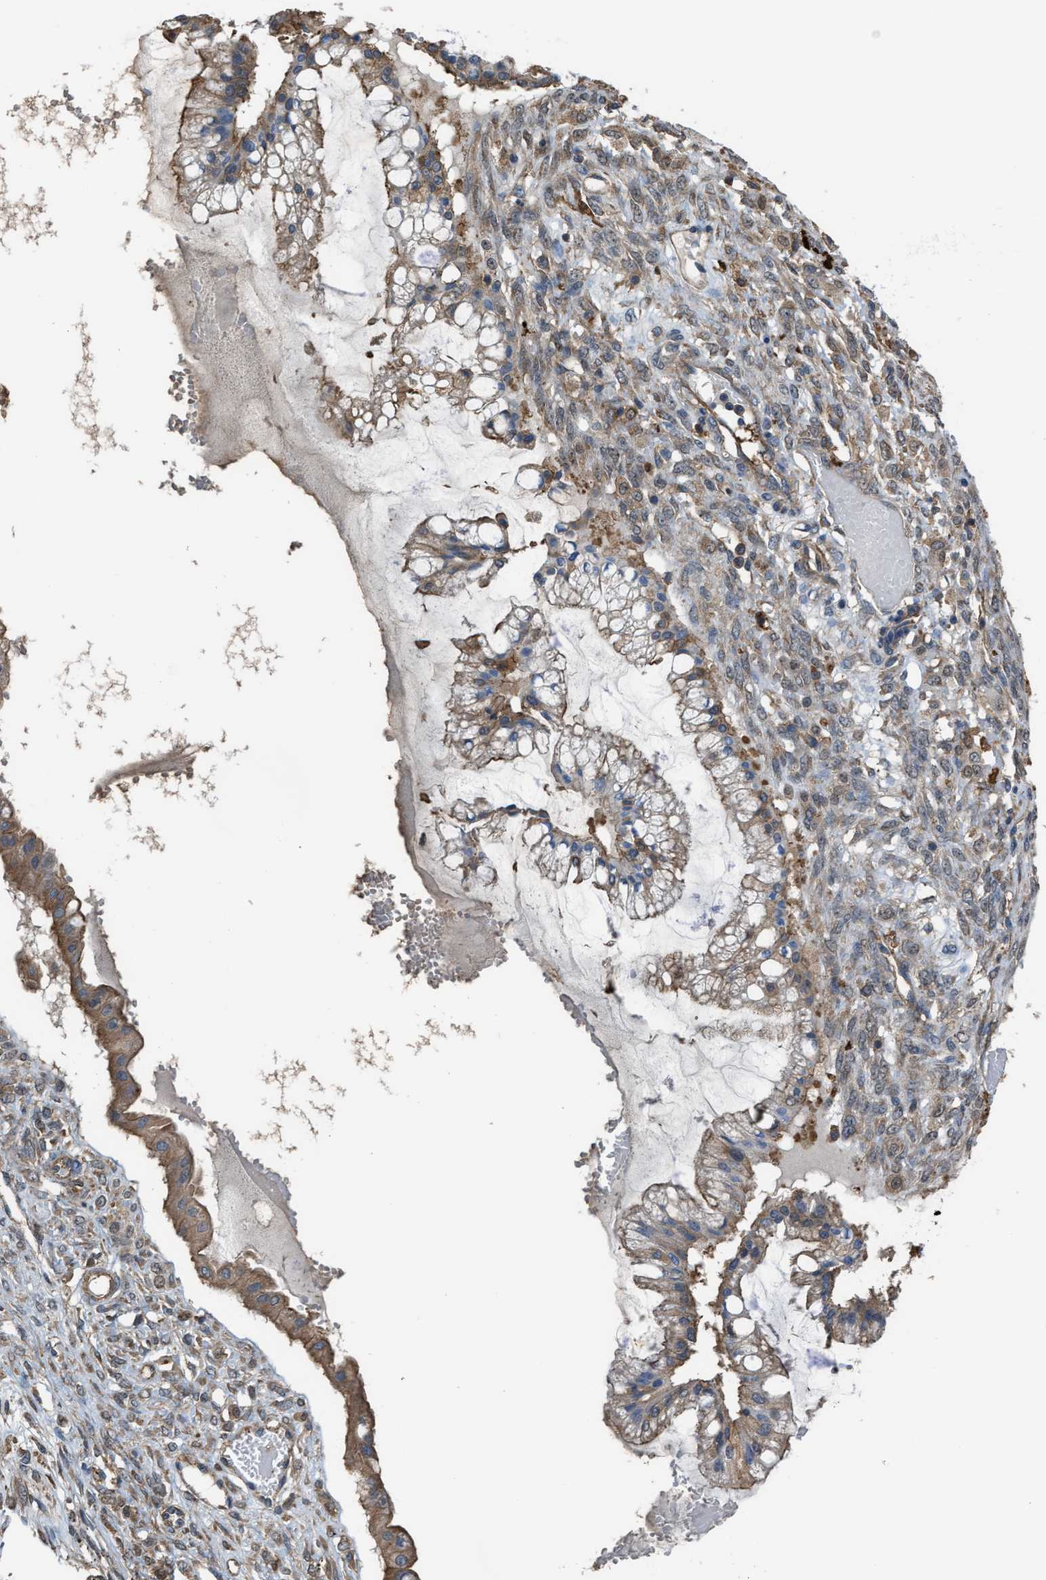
{"staining": {"intensity": "moderate", "quantity": ">75%", "location": "cytoplasmic/membranous"}, "tissue": "ovarian cancer", "cell_type": "Tumor cells", "image_type": "cancer", "snomed": [{"axis": "morphology", "description": "Cystadenocarcinoma, mucinous, NOS"}, {"axis": "topography", "description": "Ovary"}], "caption": "Immunohistochemical staining of ovarian mucinous cystadenocarcinoma demonstrates medium levels of moderate cytoplasmic/membranous expression in approximately >75% of tumor cells.", "gene": "ATIC", "patient": {"sex": "female", "age": 73}}